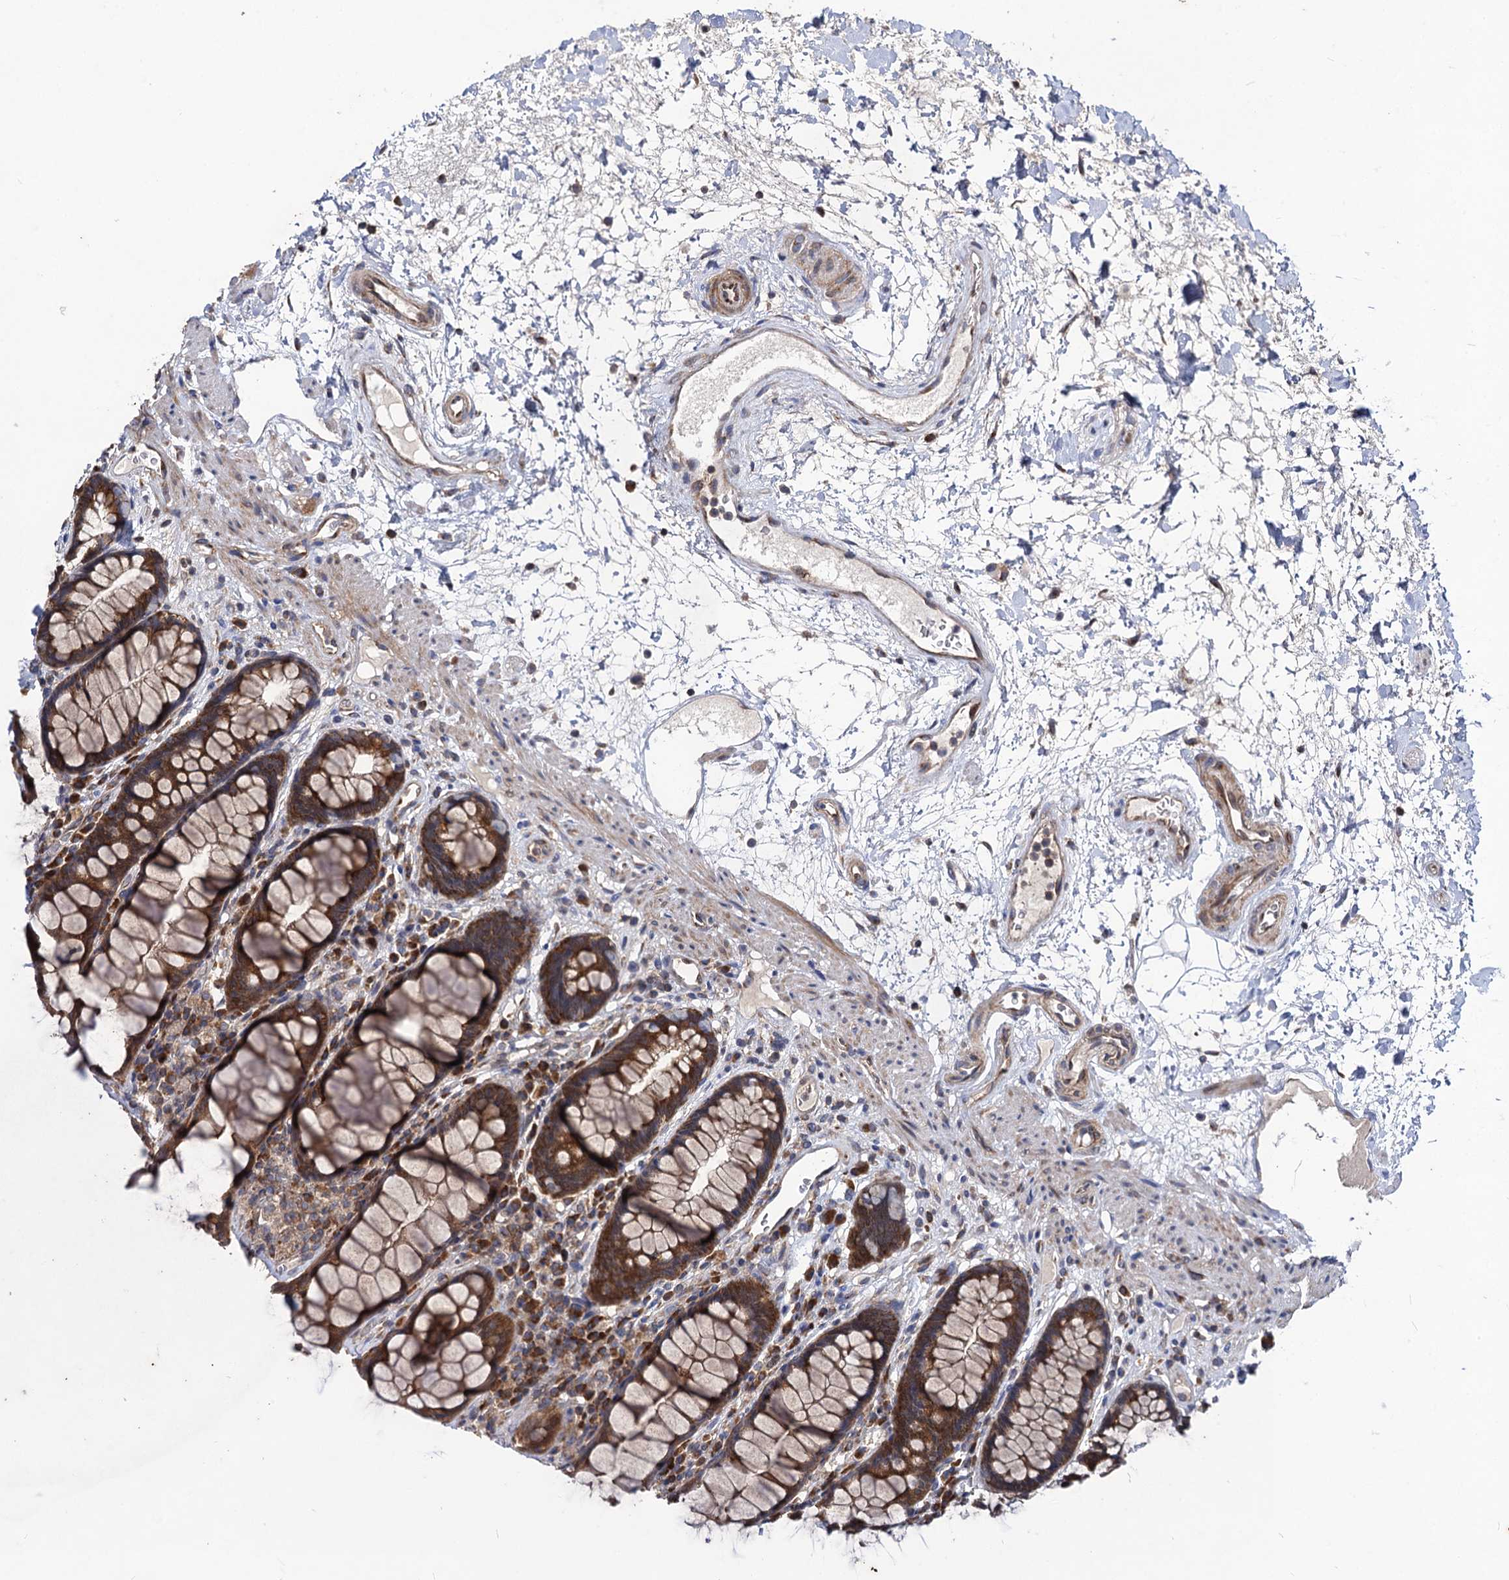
{"staining": {"intensity": "strong", "quantity": ">75%", "location": "cytoplasmic/membranous"}, "tissue": "rectum", "cell_type": "Glandular cells", "image_type": "normal", "snomed": [{"axis": "morphology", "description": "Normal tissue, NOS"}, {"axis": "topography", "description": "Rectum"}], "caption": "This photomicrograph shows IHC staining of benign human rectum, with high strong cytoplasmic/membranous staining in approximately >75% of glandular cells.", "gene": "DYDC1", "patient": {"sex": "male", "age": 64}}